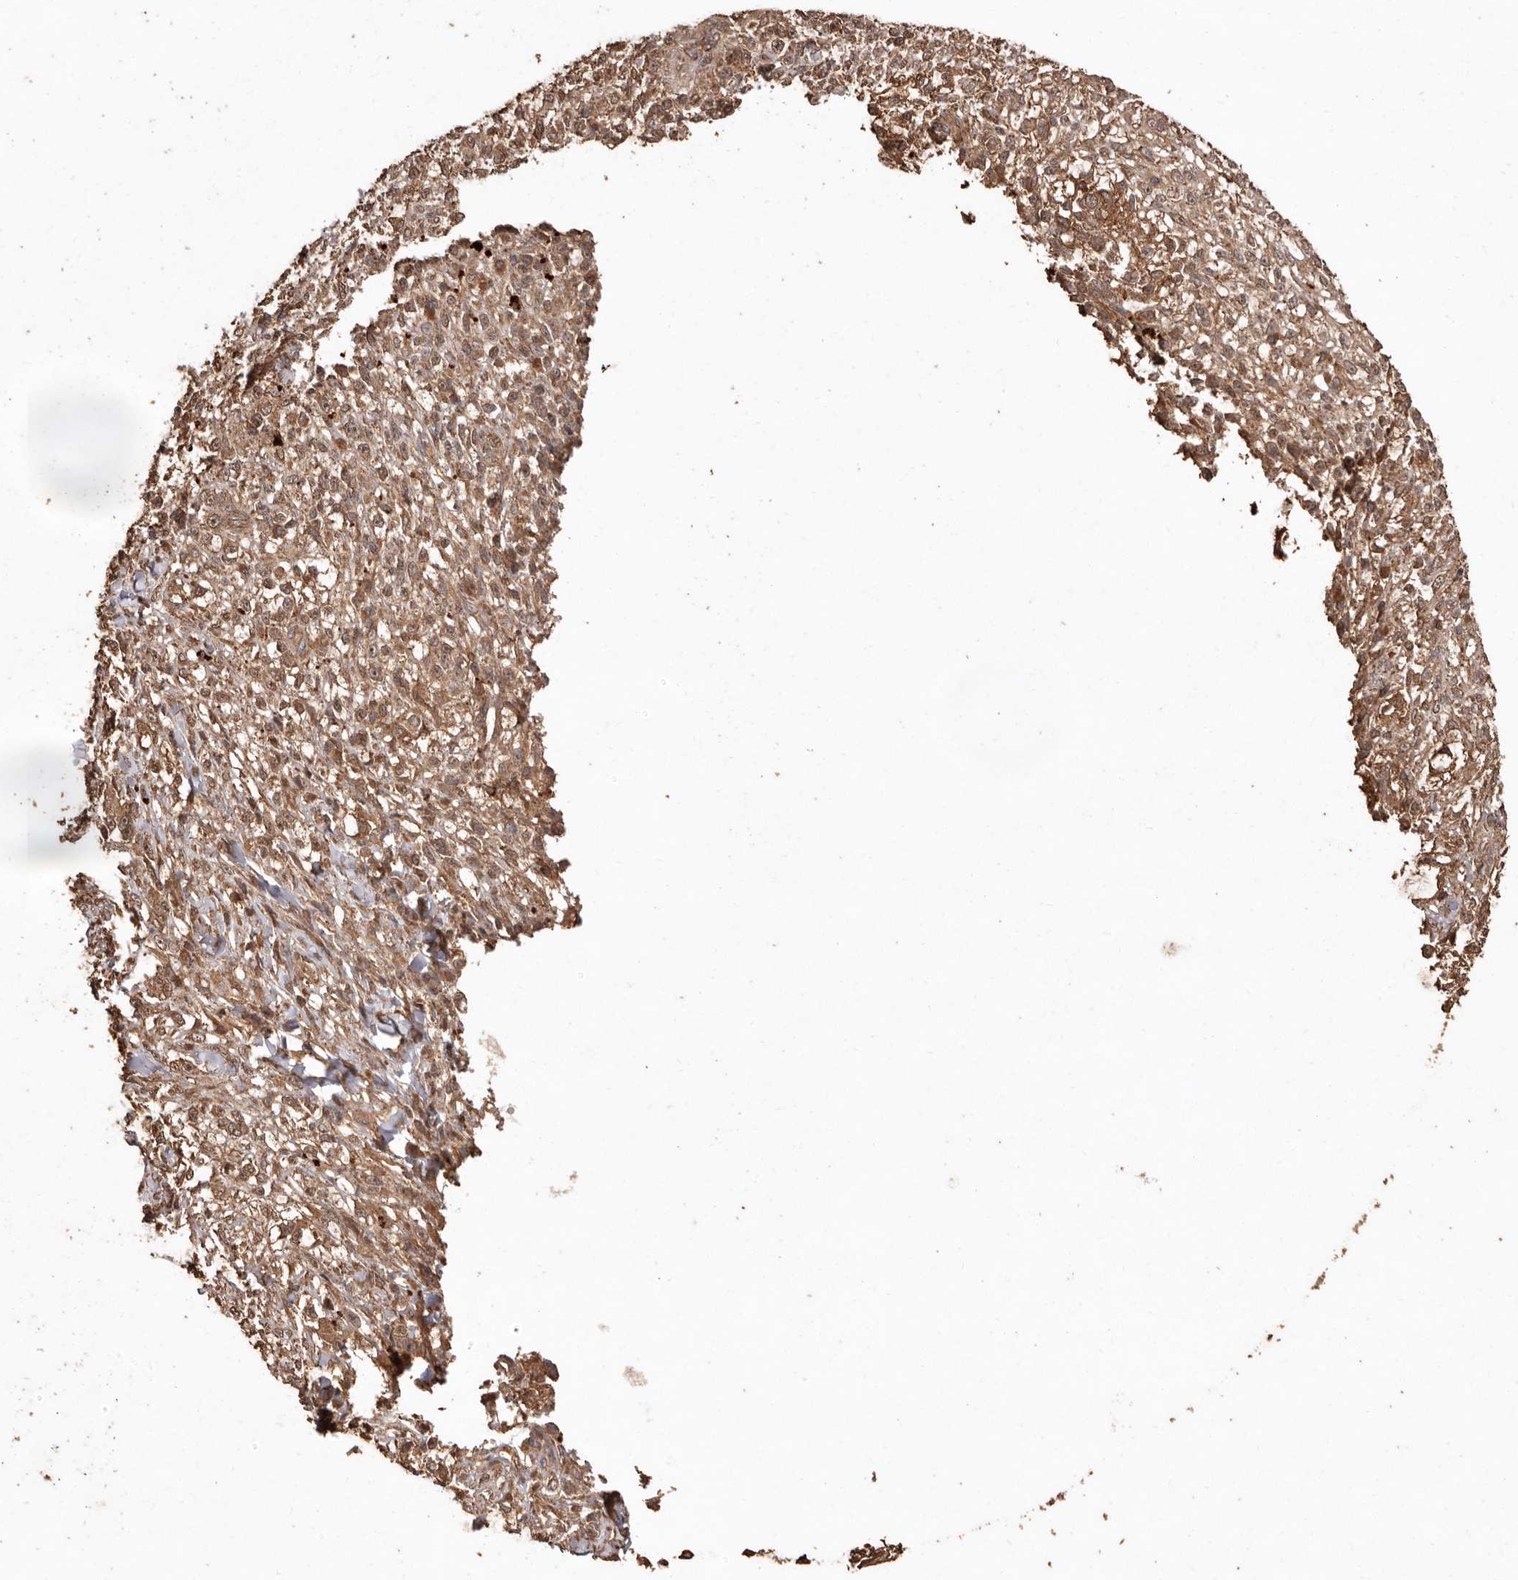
{"staining": {"intensity": "moderate", "quantity": ">75%", "location": "cytoplasmic/membranous"}, "tissue": "melanoma", "cell_type": "Tumor cells", "image_type": "cancer", "snomed": [{"axis": "morphology", "description": "Malignant melanoma, NOS"}, {"axis": "topography", "description": "Skin of head"}], "caption": "The micrograph reveals a brown stain indicating the presence of a protein in the cytoplasmic/membranous of tumor cells in melanoma.", "gene": "RWDD1", "patient": {"sex": "male", "age": 83}}